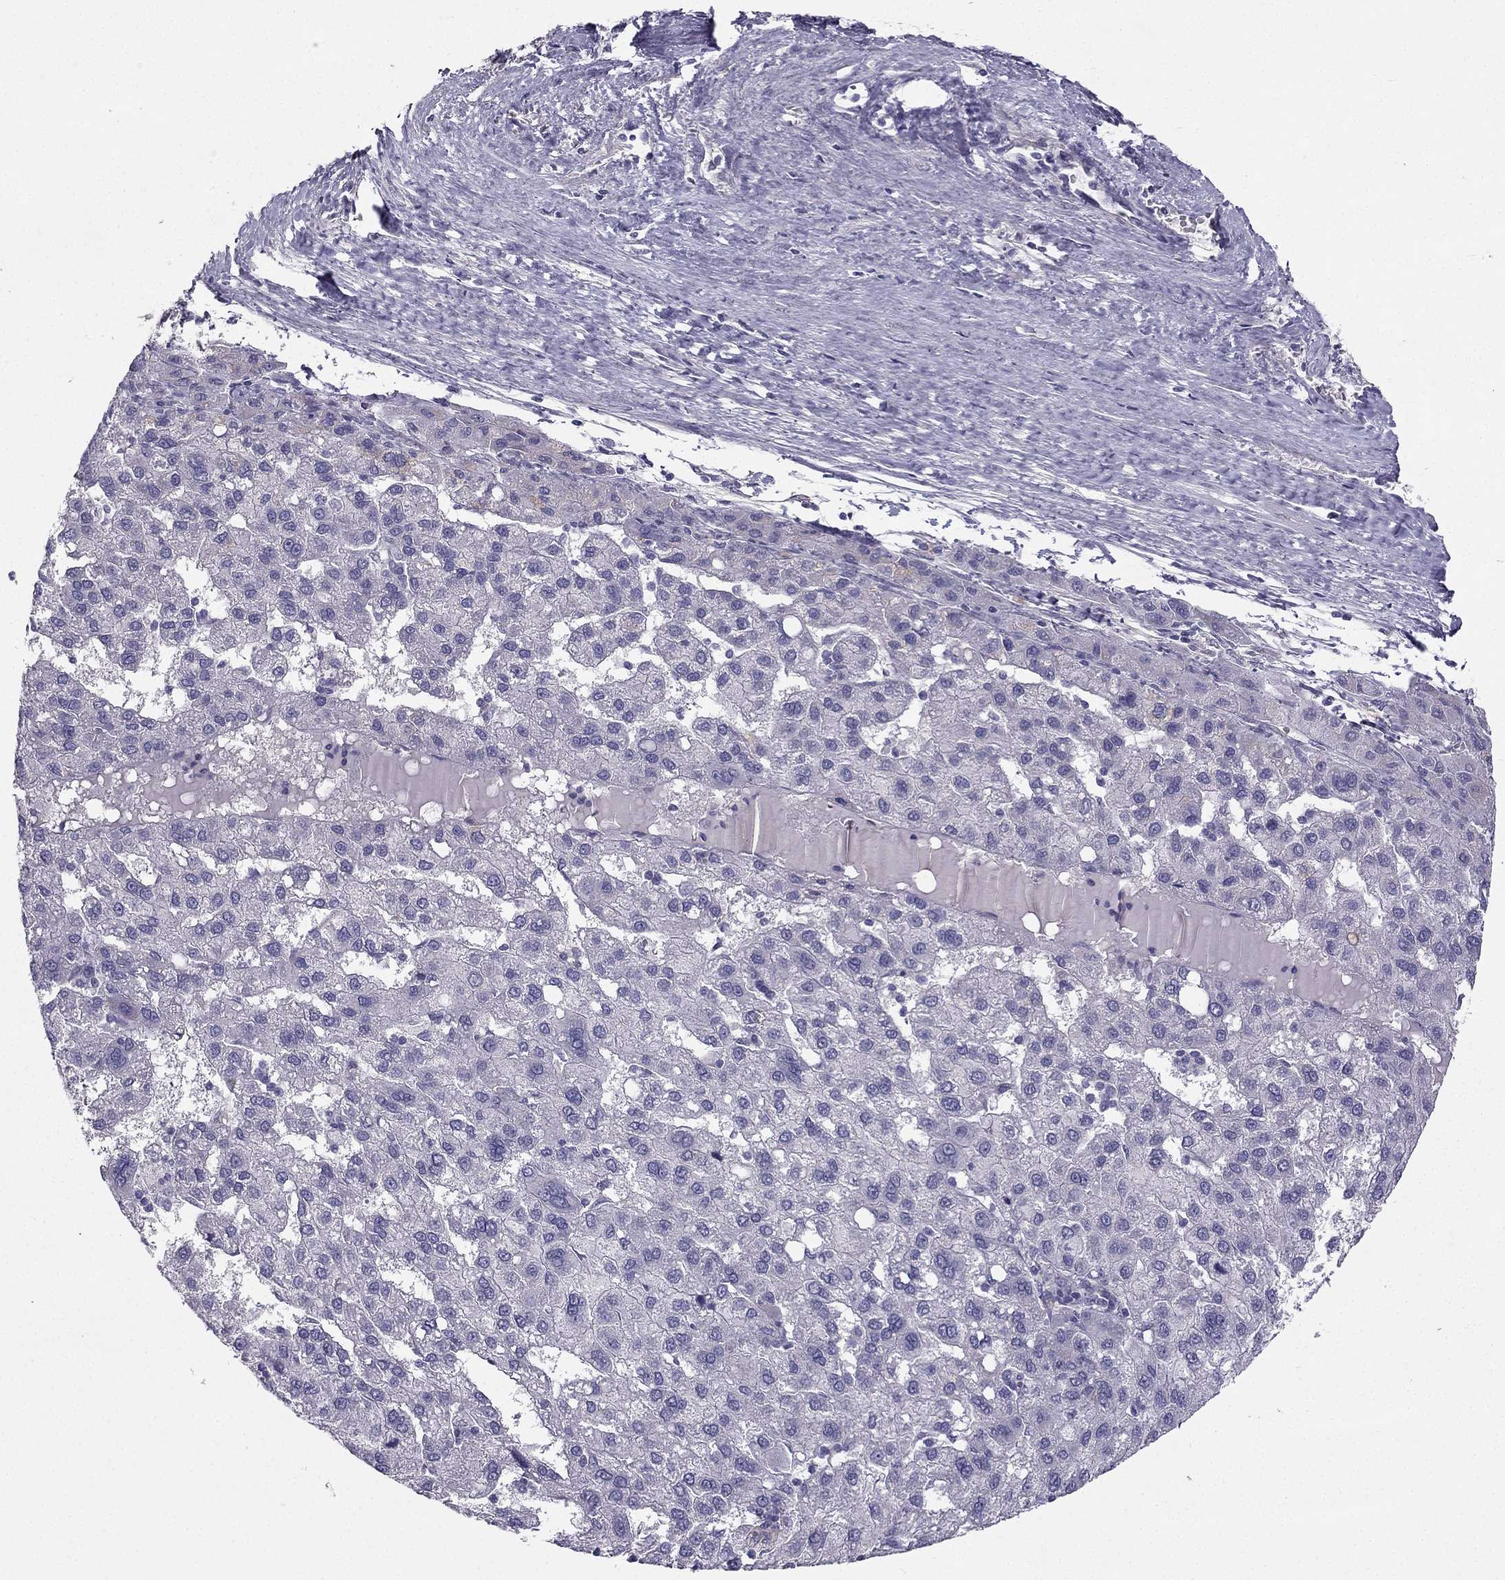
{"staining": {"intensity": "negative", "quantity": "none", "location": "none"}, "tissue": "liver cancer", "cell_type": "Tumor cells", "image_type": "cancer", "snomed": [{"axis": "morphology", "description": "Carcinoma, Hepatocellular, NOS"}, {"axis": "topography", "description": "Liver"}], "caption": "DAB immunohistochemical staining of human liver cancer (hepatocellular carcinoma) reveals no significant expression in tumor cells.", "gene": "SYT5", "patient": {"sex": "female", "age": 82}}